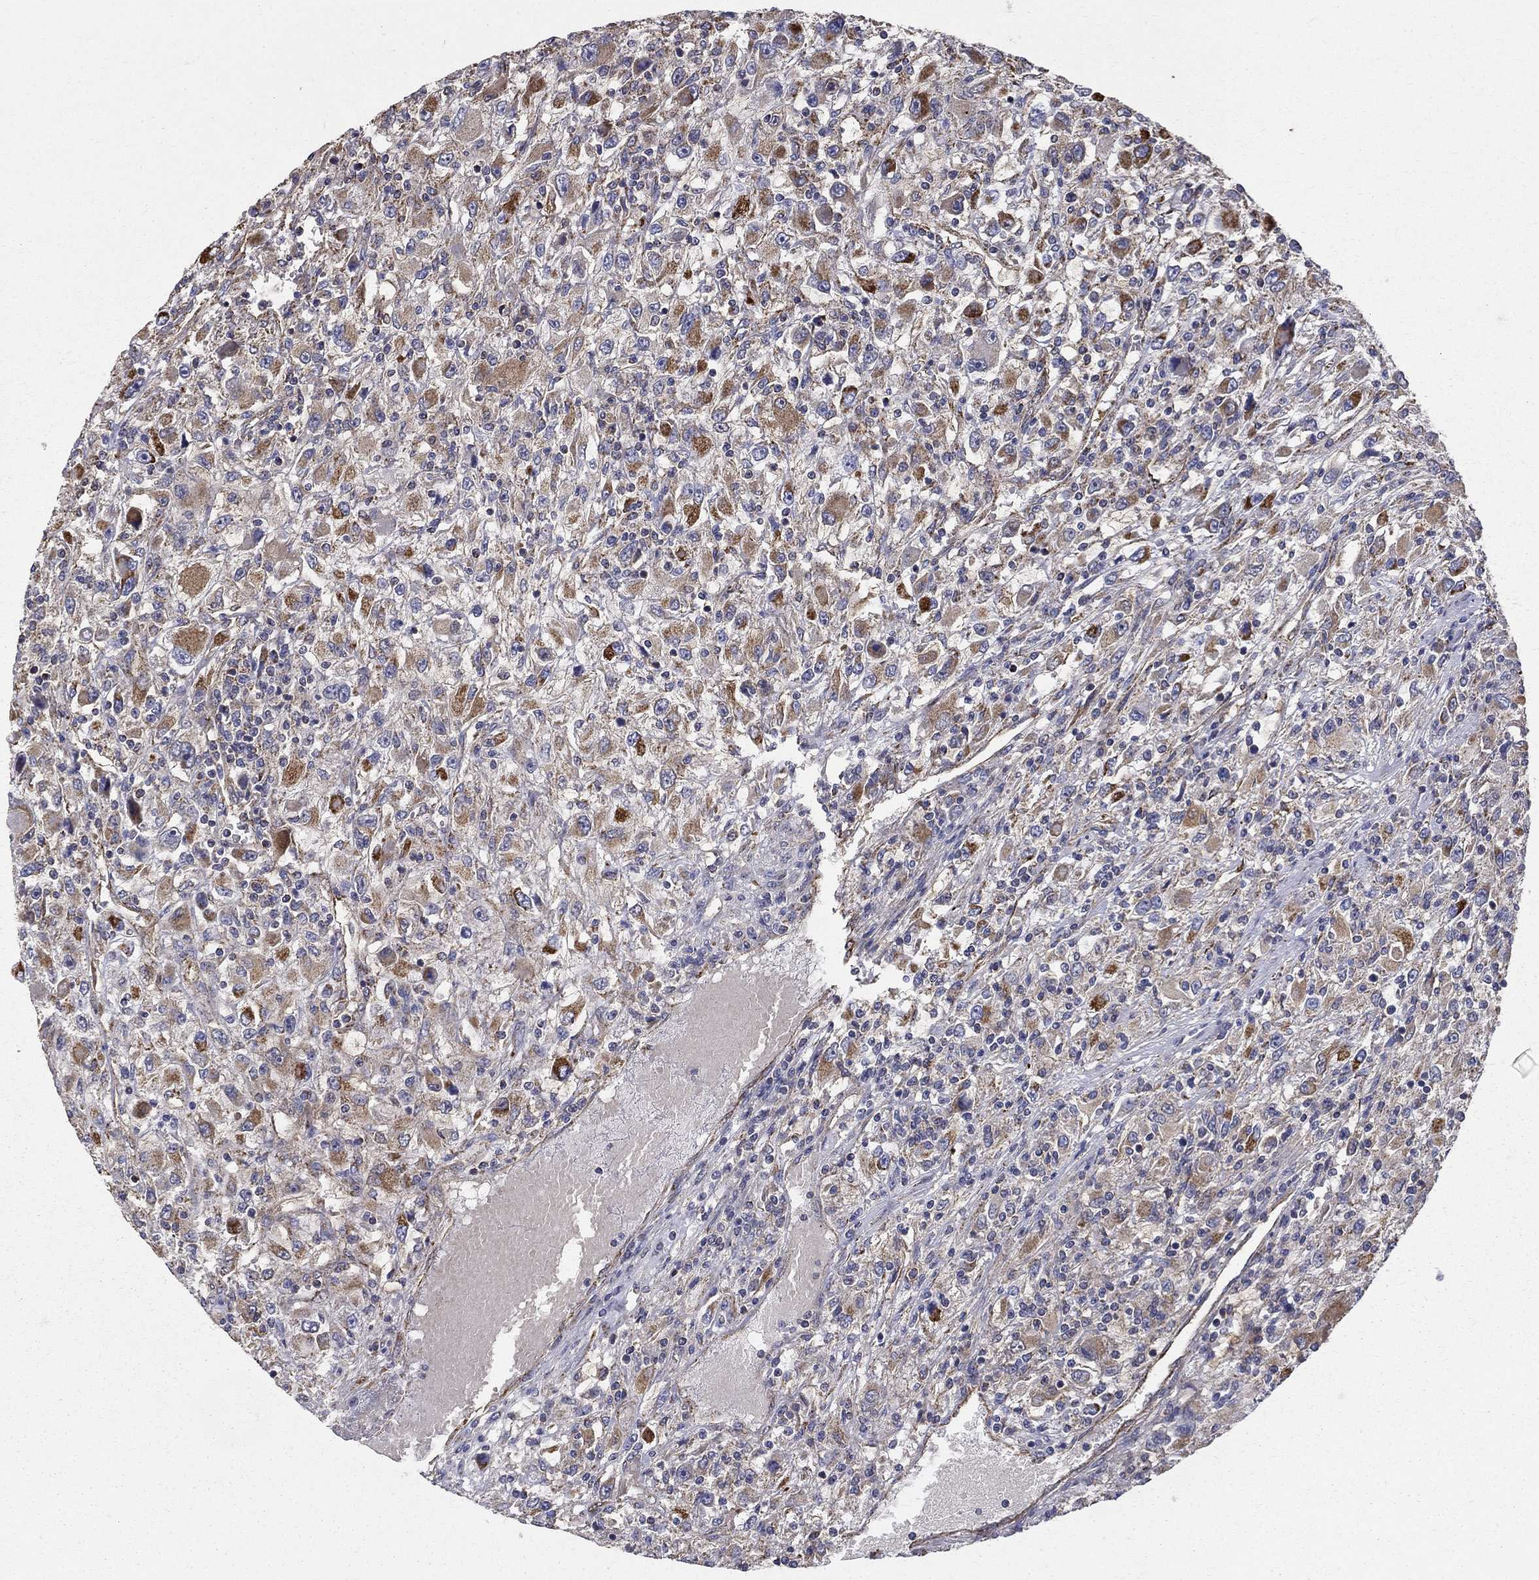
{"staining": {"intensity": "strong", "quantity": "<25%", "location": "cytoplasmic/membranous"}, "tissue": "renal cancer", "cell_type": "Tumor cells", "image_type": "cancer", "snomed": [{"axis": "morphology", "description": "Adenocarcinoma, NOS"}, {"axis": "topography", "description": "Kidney"}], "caption": "Immunohistochemistry (IHC) image of neoplastic tissue: human renal cancer (adenocarcinoma) stained using immunohistochemistry (IHC) displays medium levels of strong protein expression localized specifically in the cytoplasmic/membranous of tumor cells, appearing as a cytoplasmic/membranous brown color.", "gene": "GCSH", "patient": {"sex": "female", "age": 67}}